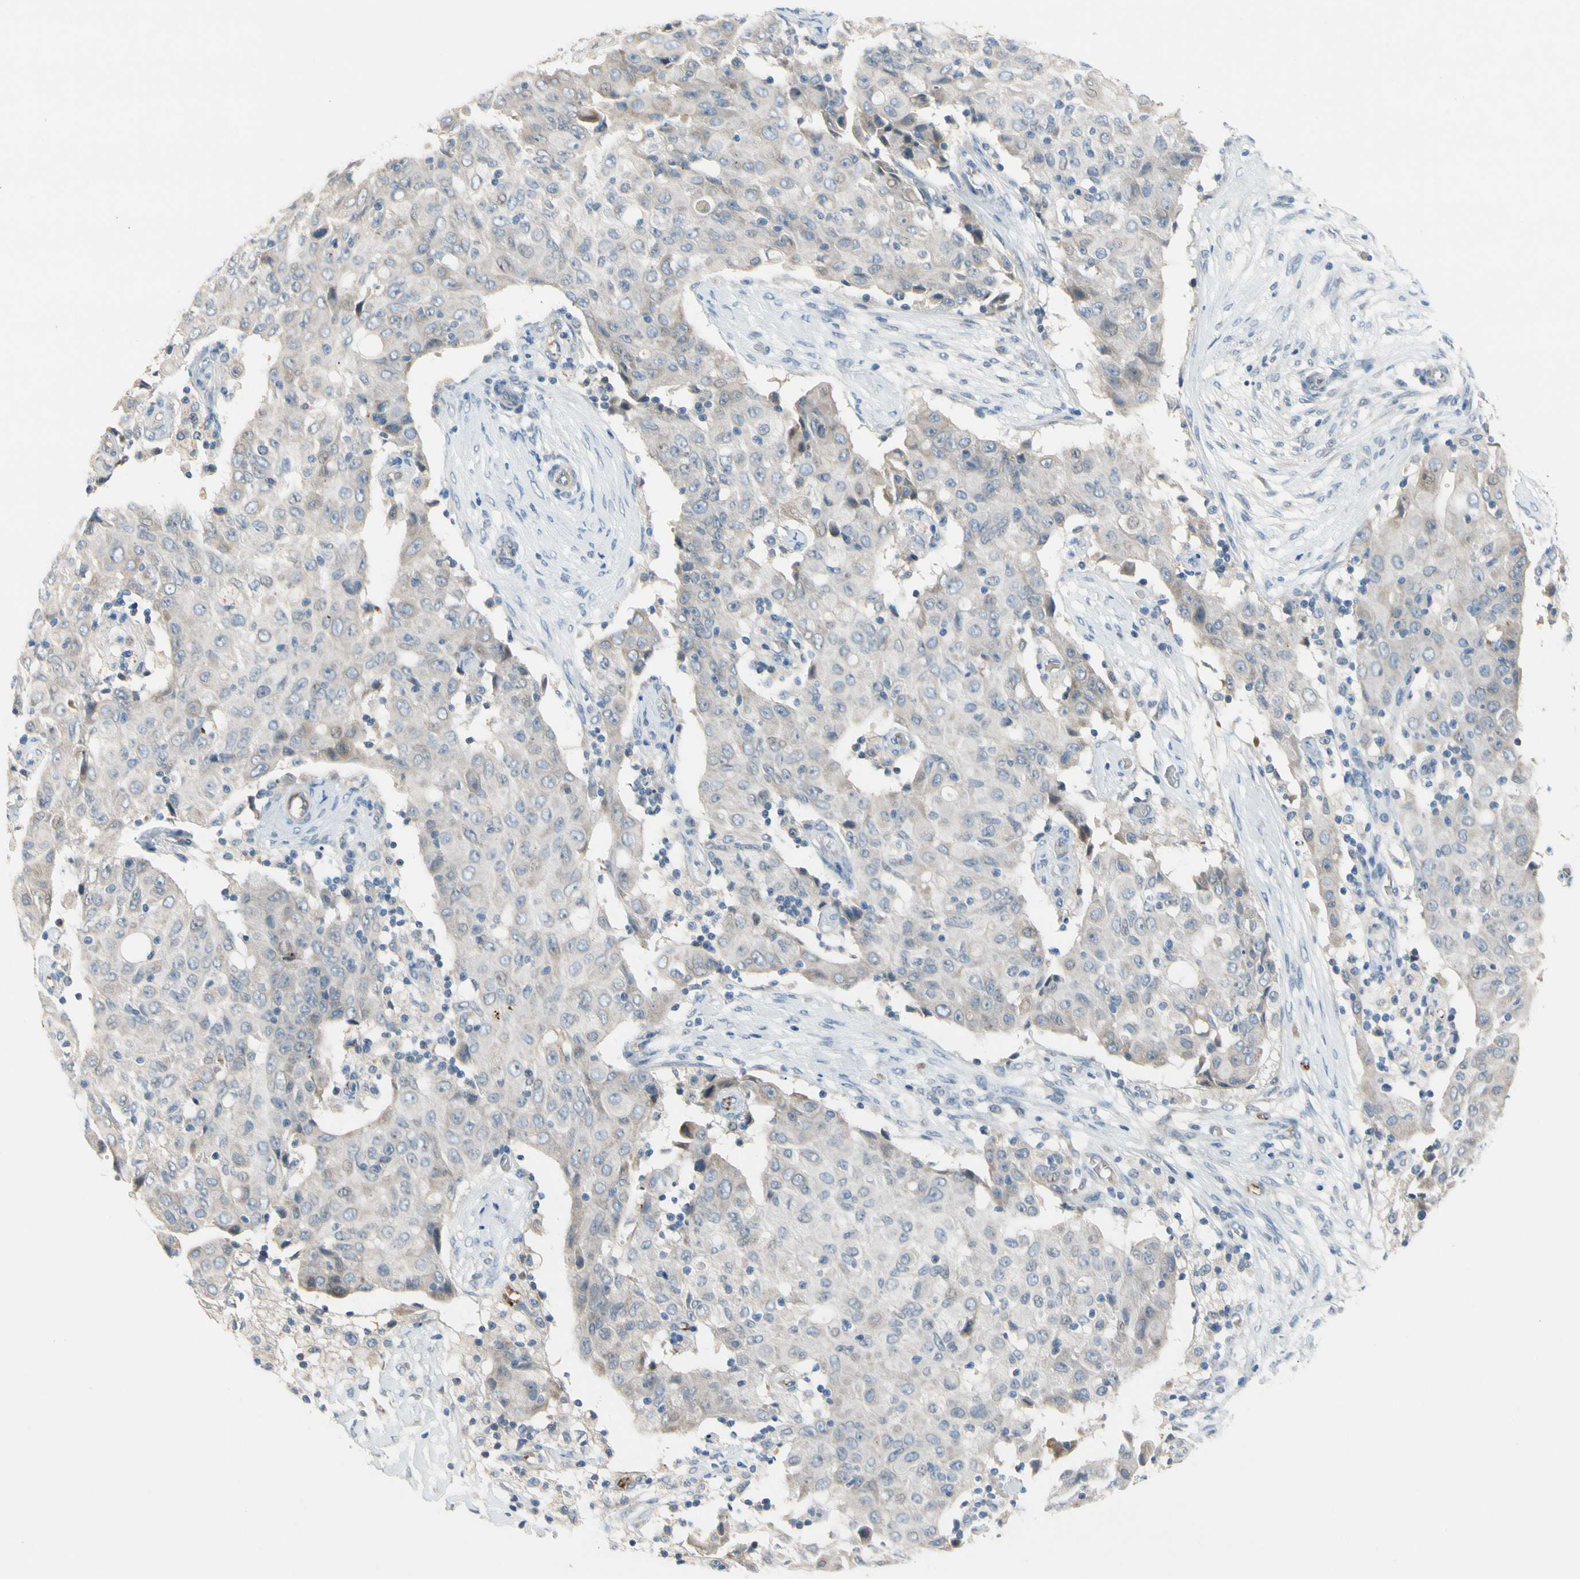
{"staining": {"intensity": "negative", "quantity": "none", "location": "none"}, "tissue": "ovarian cancer", "cell_type": "Tumor cells", "image_type": "cancer", "snomed": [{"axis": "morphology", "description": "Carcinoma, endometroid"}, {"axis": "topography", "description": "Ovary"}], "caption": "A high-resolution image shows immunohistochemistry staining of endometroid carcinoma (ovarian), which displays no significant positivity in tumor cells.", "gene": "CNDP1", "patient": {"sex": "female", "age": 42}}